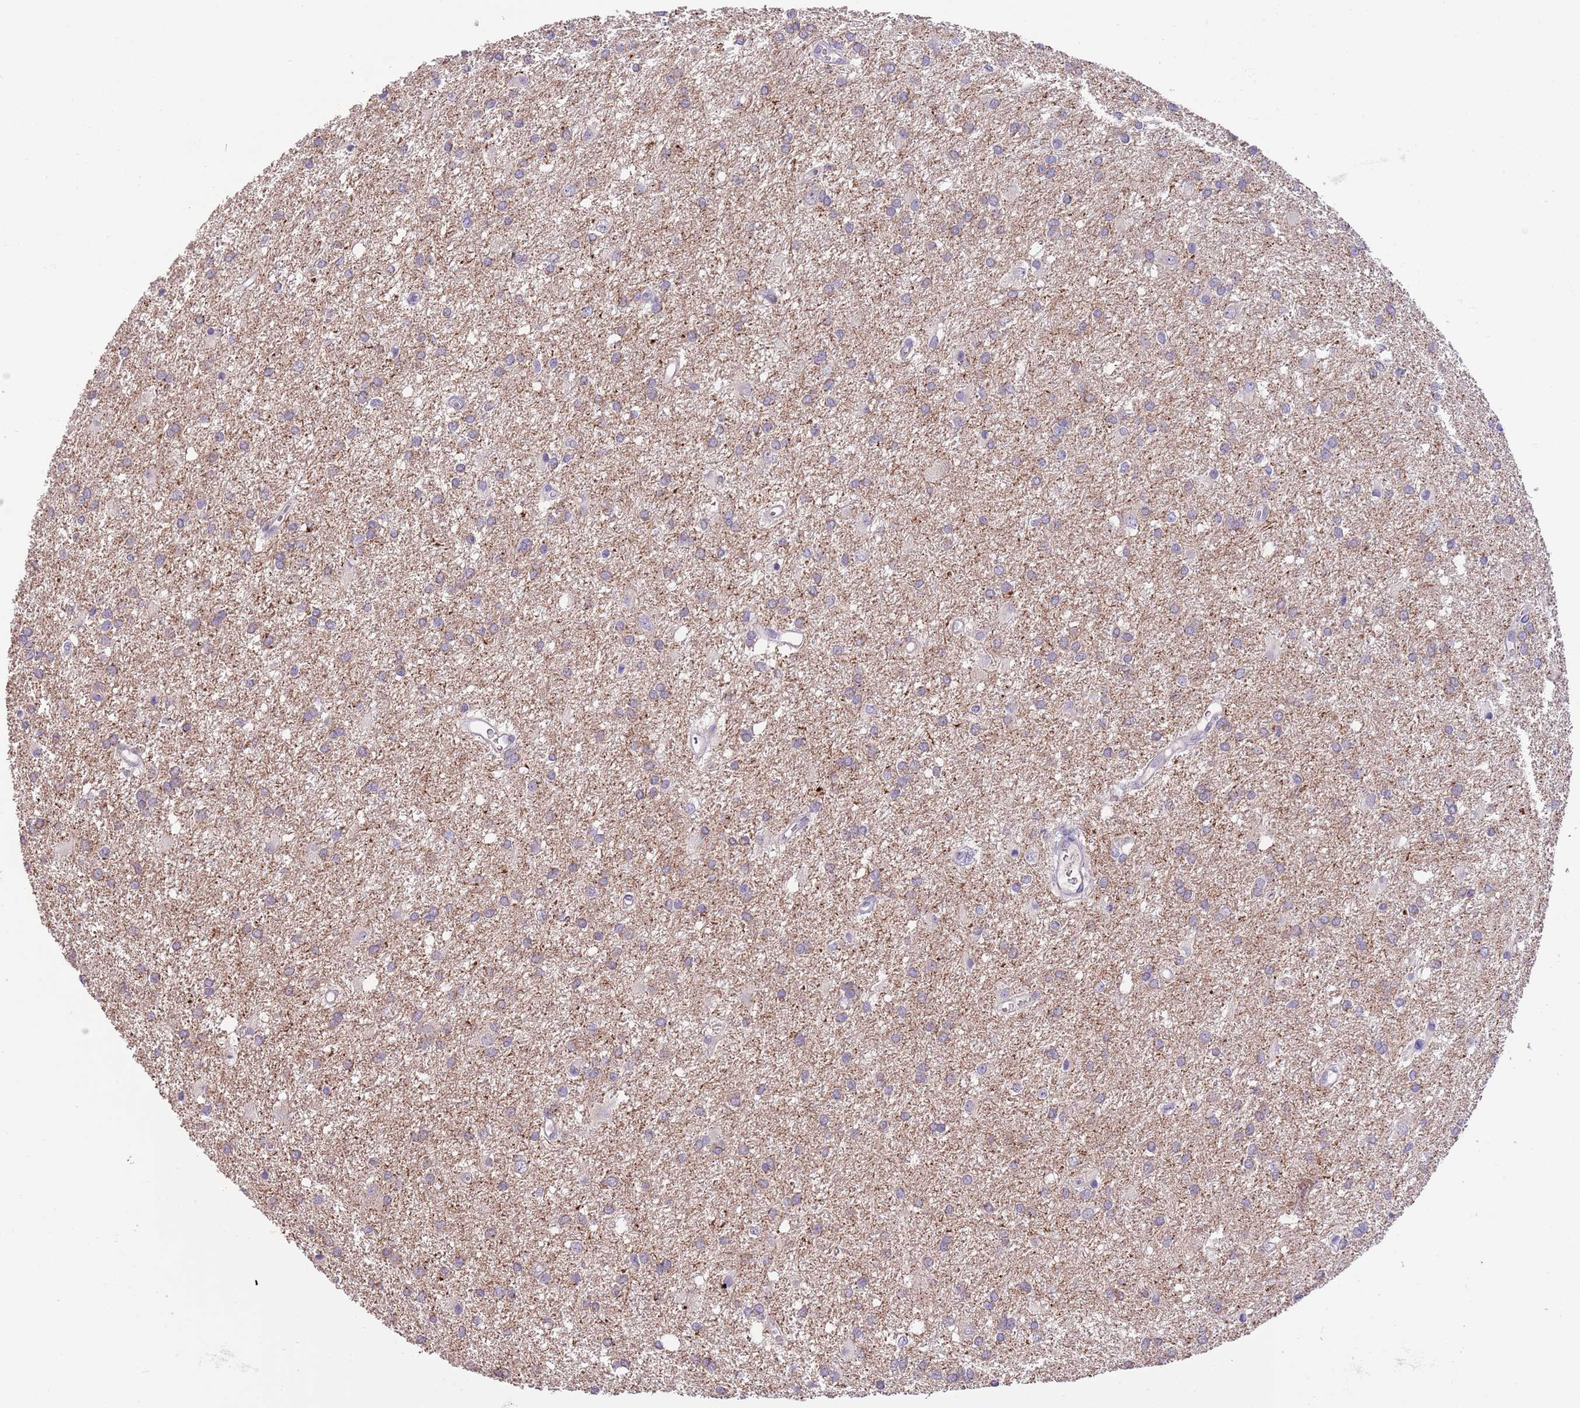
{"staining": {"intensity": "weak", "quantity": "25%-75%", "location": "cytoplasmic/membranous"}, "tissue": "glioma", "cell_type": "Tumor cells", "image_type": "cancer", "snomed": [{"axis": "morphology", "description": "Glioma, malignant, High grade"}, {"axis": "topography", "description": "Brain"}], "caption": "About 25%-75% of tumor cells in malignant glioma (high-grade) exhibit weak cytoplasmic/membranous protein expression as visualized by brown immunohistochemical staining.", "gene": "ZNF658", "patient": {"sex": "female", "age": 50}}